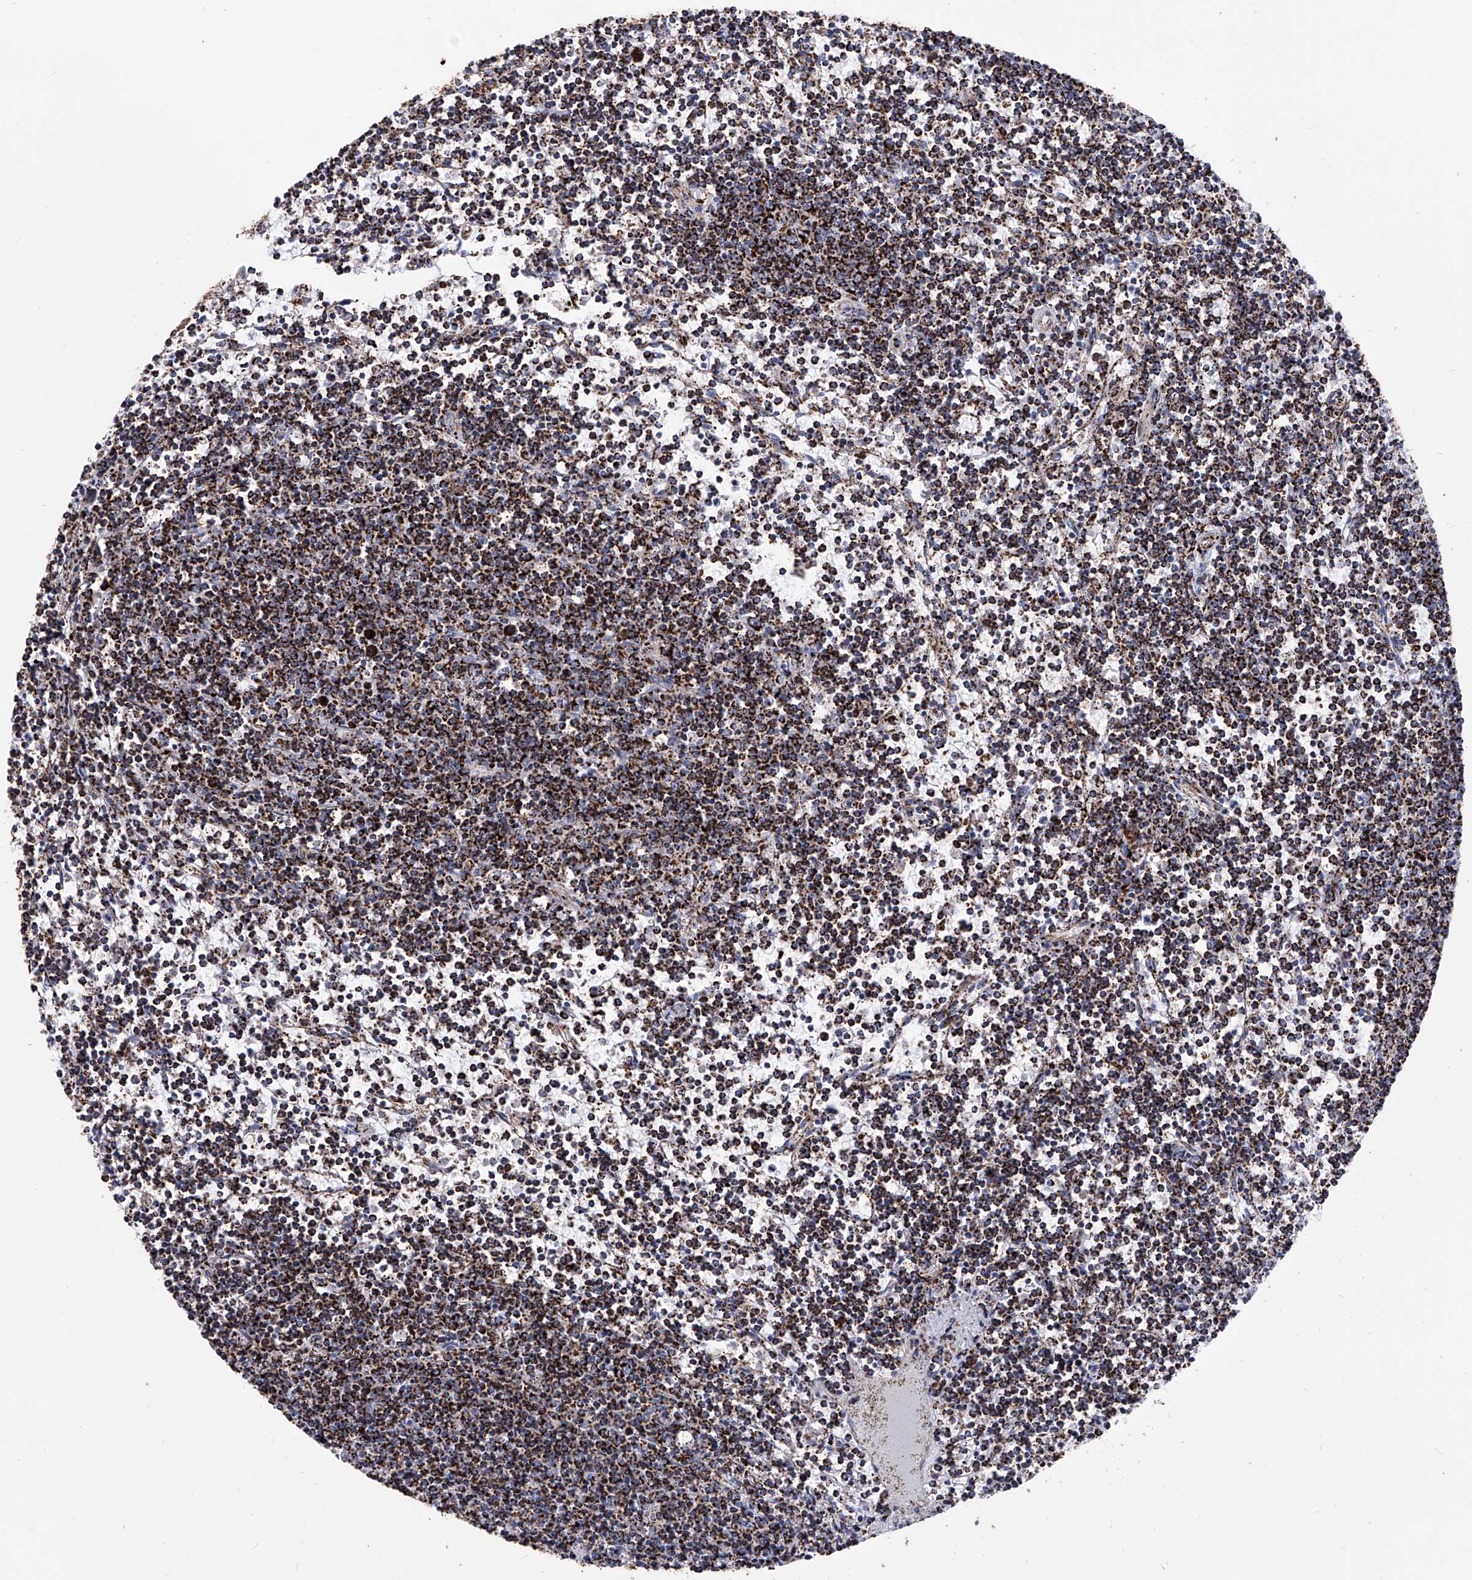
{"staining": {"intensity": "strong", "quantity": ">75%", "location": "cytoplasmic/membranous"}, "tissue": "lymphoma", "cell_type": "Tumor cells", "image_type": "cancer", "snomed": [{"axis": "morphology", "description": "Malignant lymphoma, non-Hodgkin's type, Low grade"}, {"axis": "topography", "description": "Spleen"}], "caption": "The photomicrograph shows a brown stain indicating the presence of a protein in the cytoplasmic/membranous of tumor cells in lymphoma.", "gene": "ATP5PF", "patient": {"sex": "female", "age": 50}}